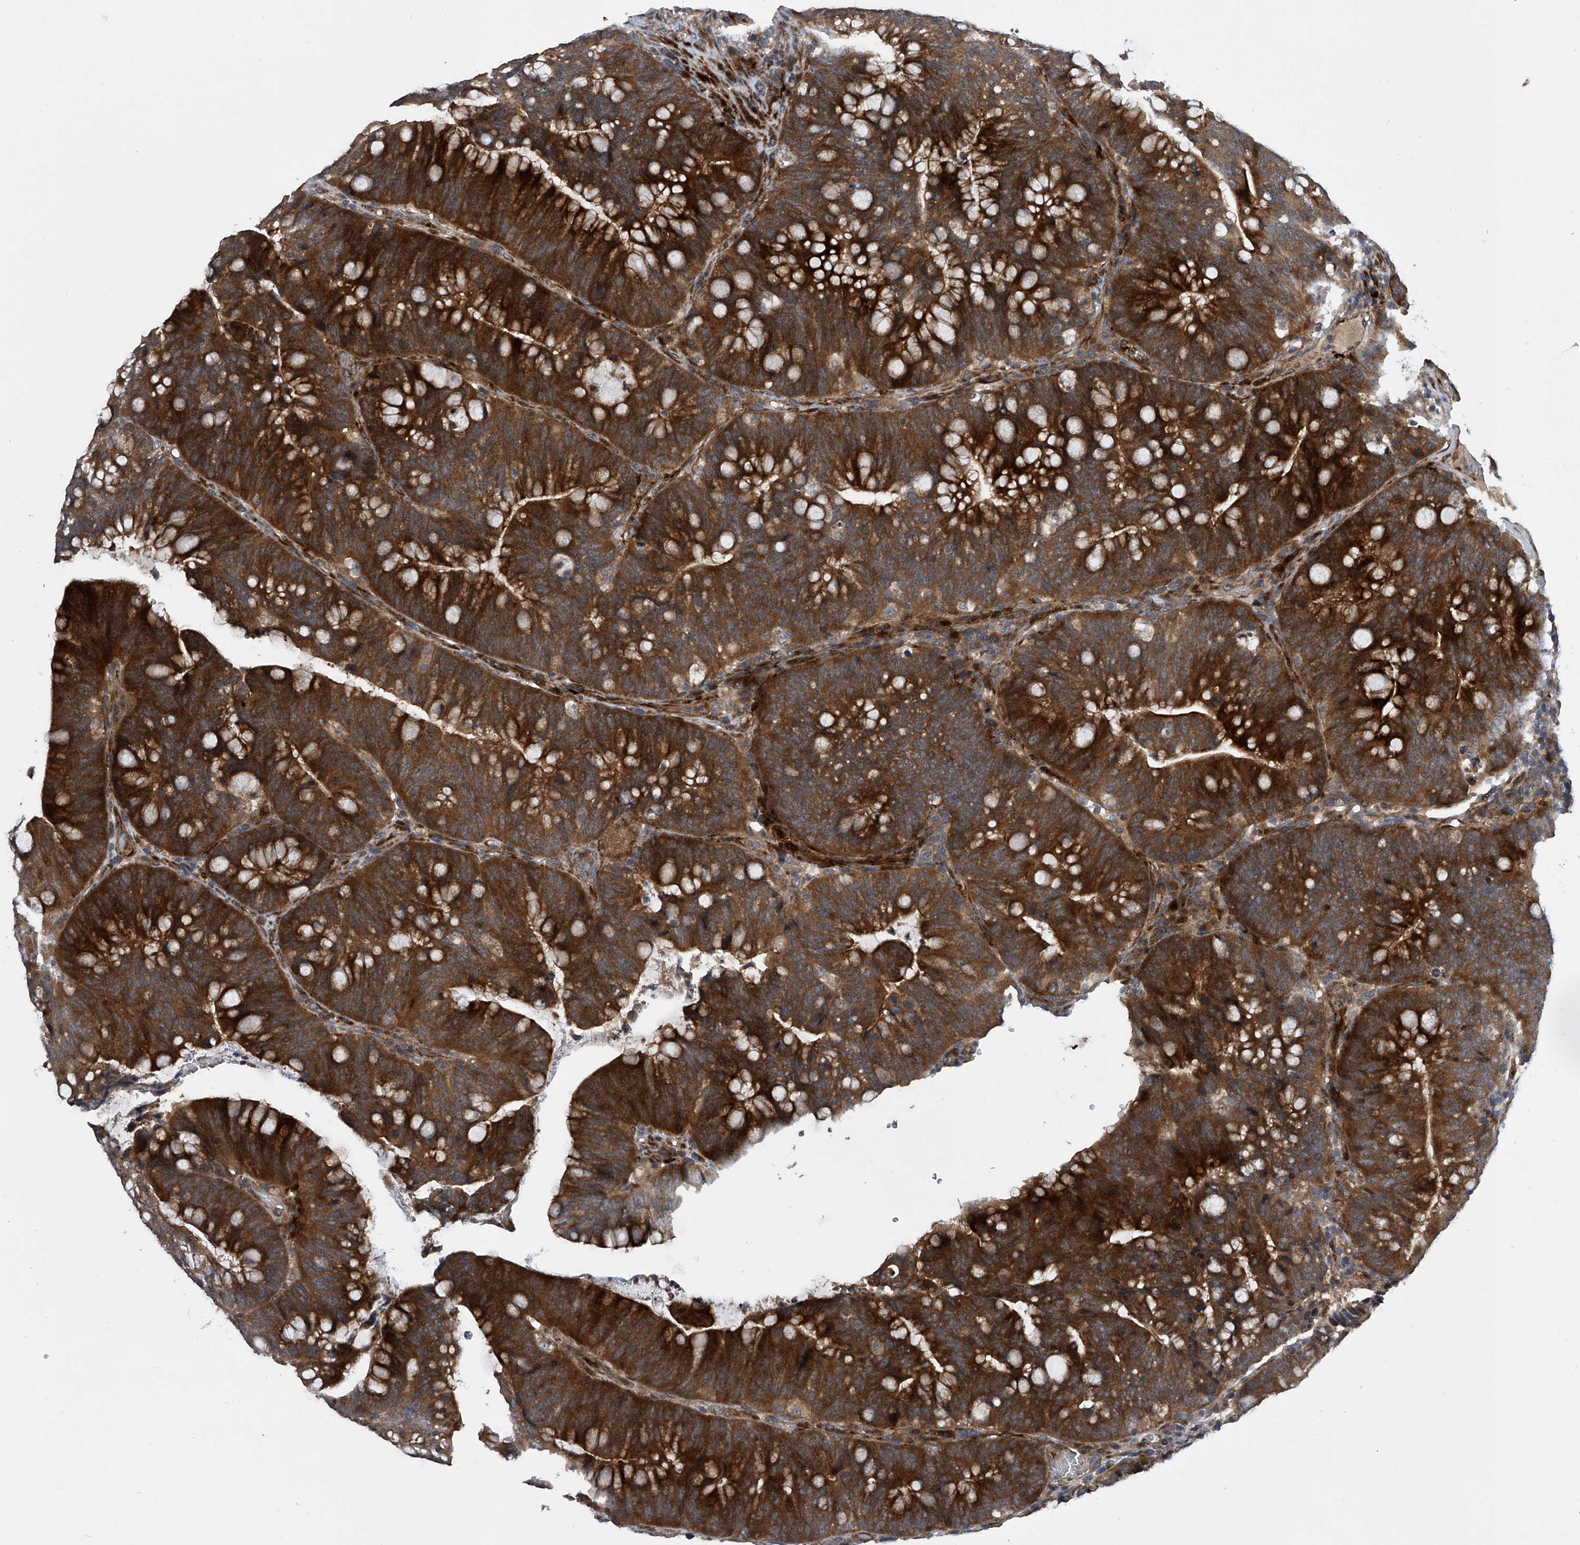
{"staining": {"intensity": "strong", "quantity": ">75%", "location": "cytoplasmic/membranous"}, "tissue": "colorectal cancer", "cell_type": "Tumor cells", "image_type": "cancer", "snomed": [{"axis": "morphology", "description": "Adenocarcinoma, NOS"}, {"axis": "topography", "description": "Colon"}], "caption": "IHC histopathology image of neoplastic tissue: human colorectal adenocarcinoma stained using immunohistochemistry (IHC) exhibits high levels of strong protein expression localized specifically in the cytoplasmic/membranous of tumor cells, appearing as a cytoplasmic/membranous brown color.", "gene": "USF3", "patient": {"sex": "female", "age": 66}}